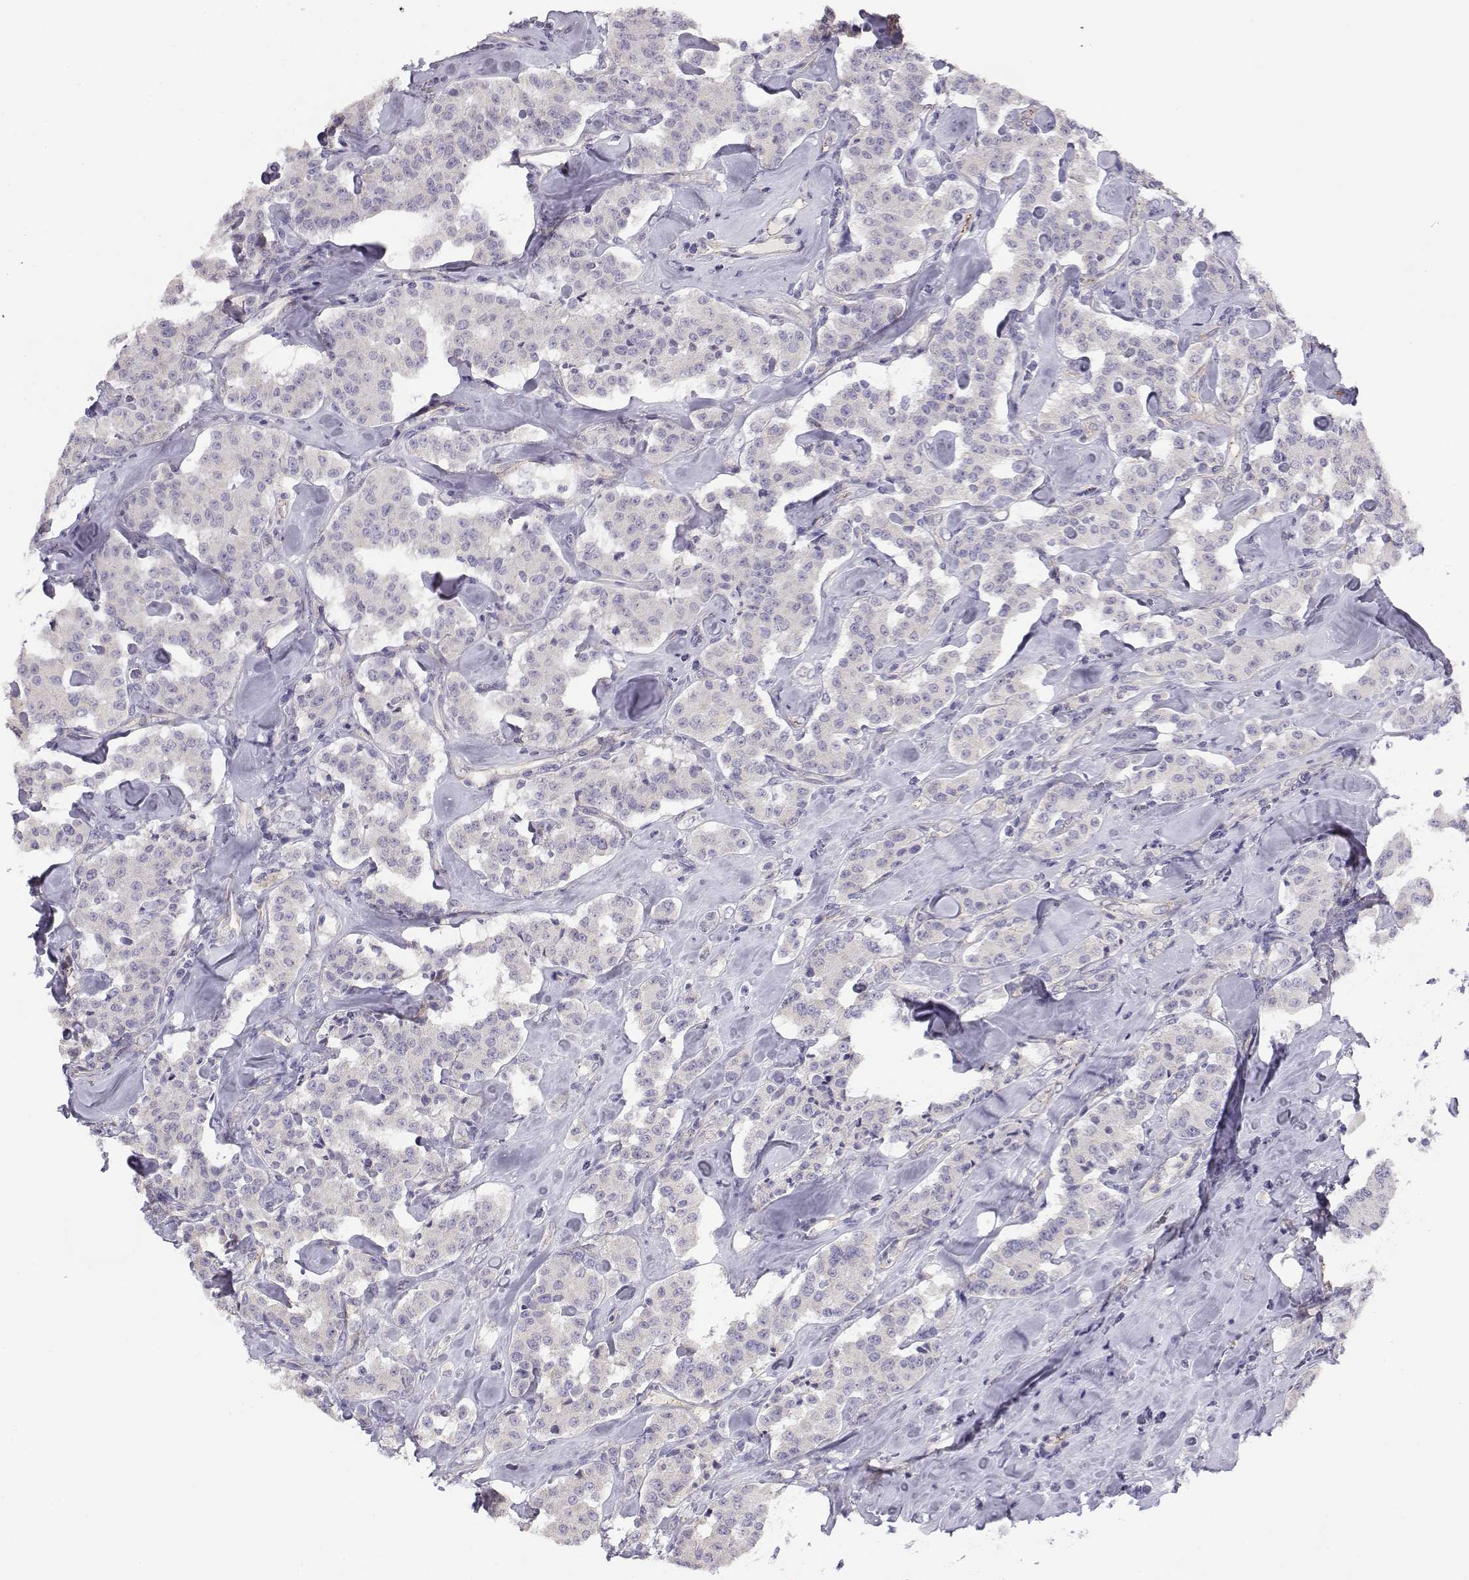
{"staining": {"intensity": "negative", "quantity": "none", "location": "none"}, "tissue": "carcinoid", "cell_type": "Tumor cells", "image_type": "cancer", "snomed": [{"axis": "morphology", "description": "Carcinoid, malignant, NOS"}, {"axis": "topography", "description": "Pancreas"}], "caption": "A high-resolution histopathology image shows IHC staining of carcinoid, which demonstrates no significant expression in tumor cells. (Immunohistochemistry, brightfield microscopy, high magnification).", "gene": "ENDOU", "patient": {"sex": "male", "age": 41}}